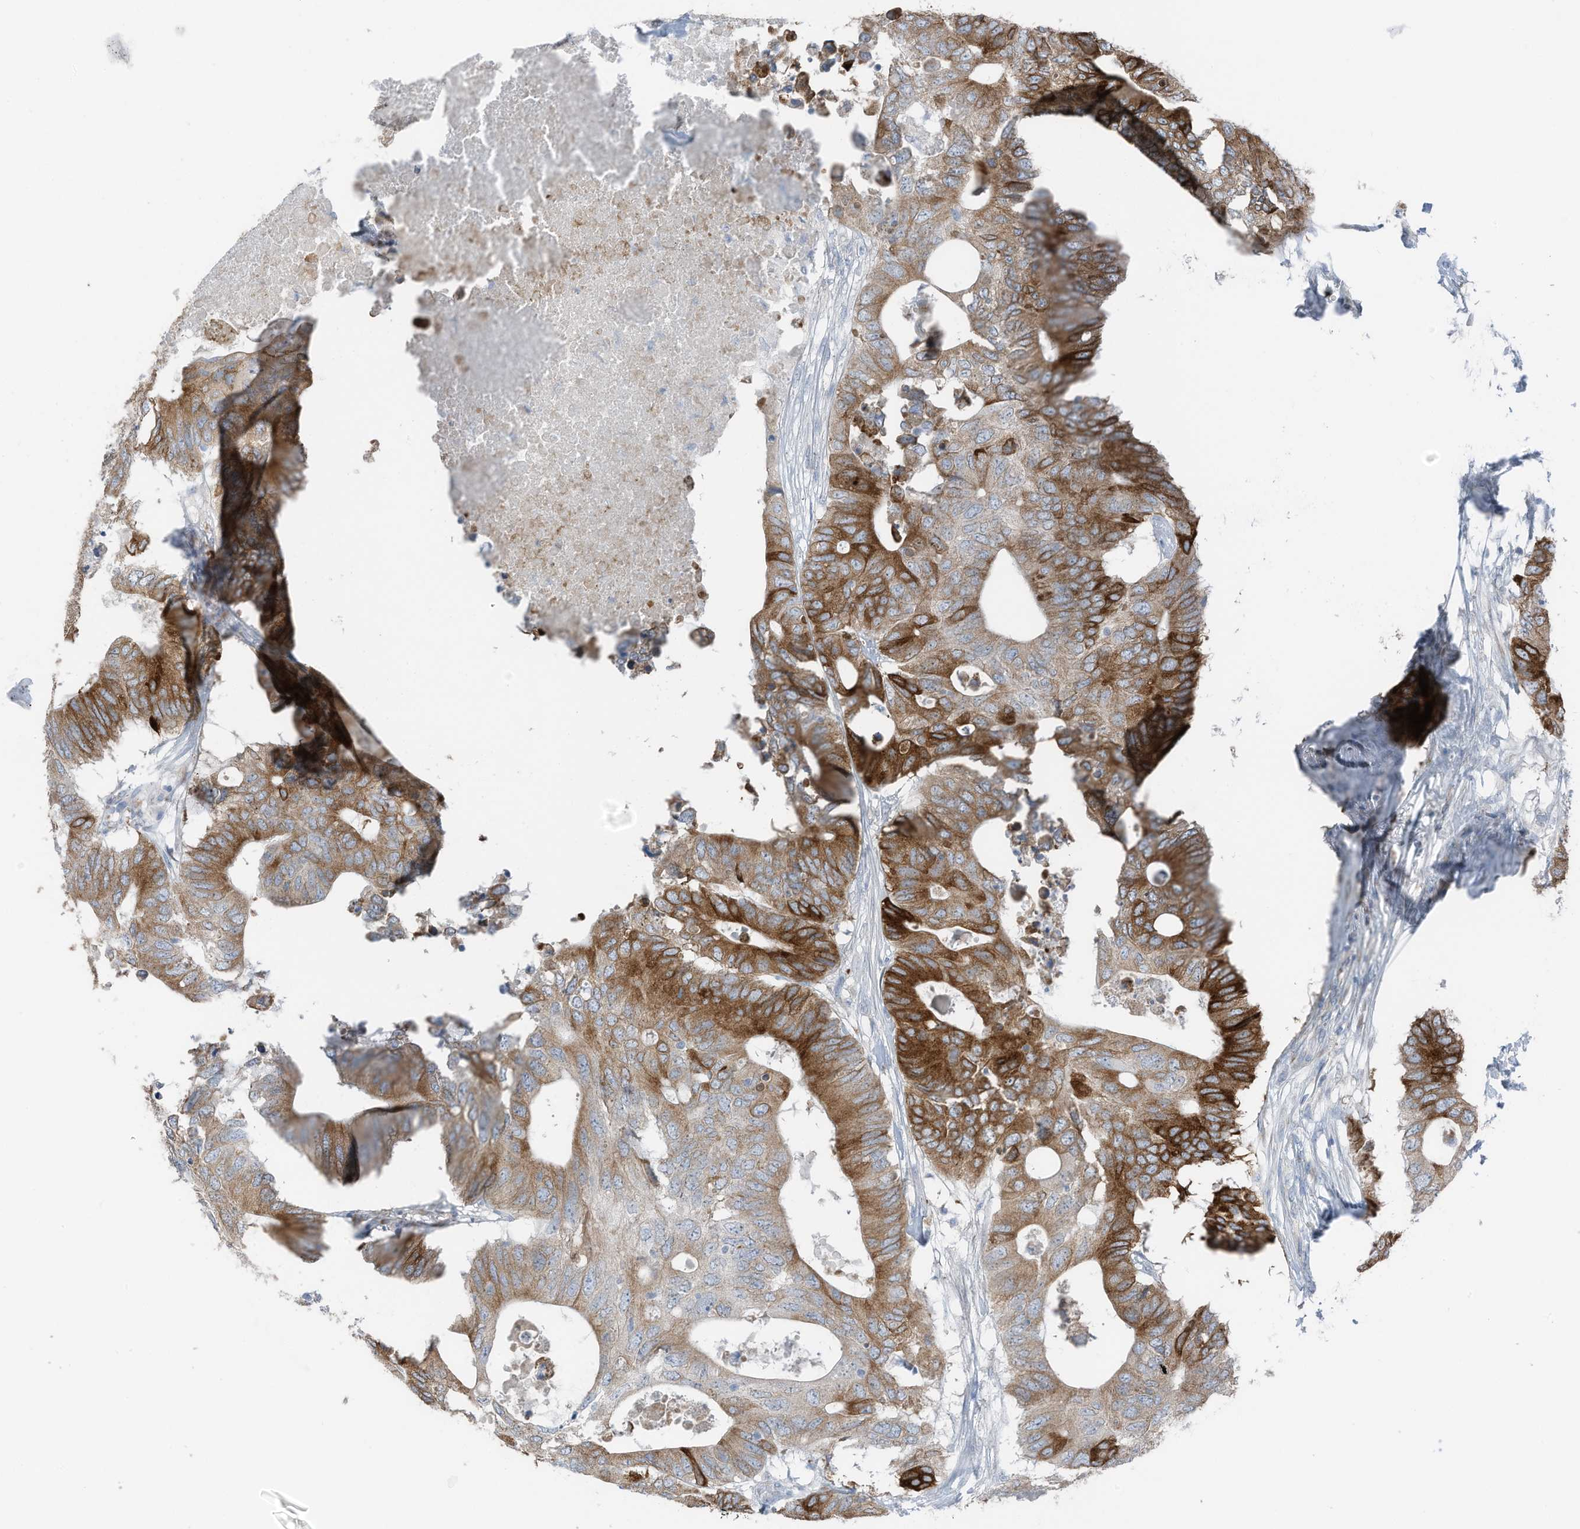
{"staining": {"intensity": "strong", "quantity": ">75%", "location": "cytoplasmic/membranous"}, "tissue": "colorectal cancer", "cell_type": "Tumor cells", "image_type": "cancer", "snomed": [{"axis": "morphology", "description": "Adenocarcinoma, NOS"}, {"axis": "topography", "description": "Colon"}], "caption": "This micrograph shows IHC staining of human adenocarcinoma (colorectal), with high strong cytoplasmic/membranous staining in about >75% of tumor cells.", "gene": "ARHGEF33", "patient": {"sex": "male", "age": 71}}